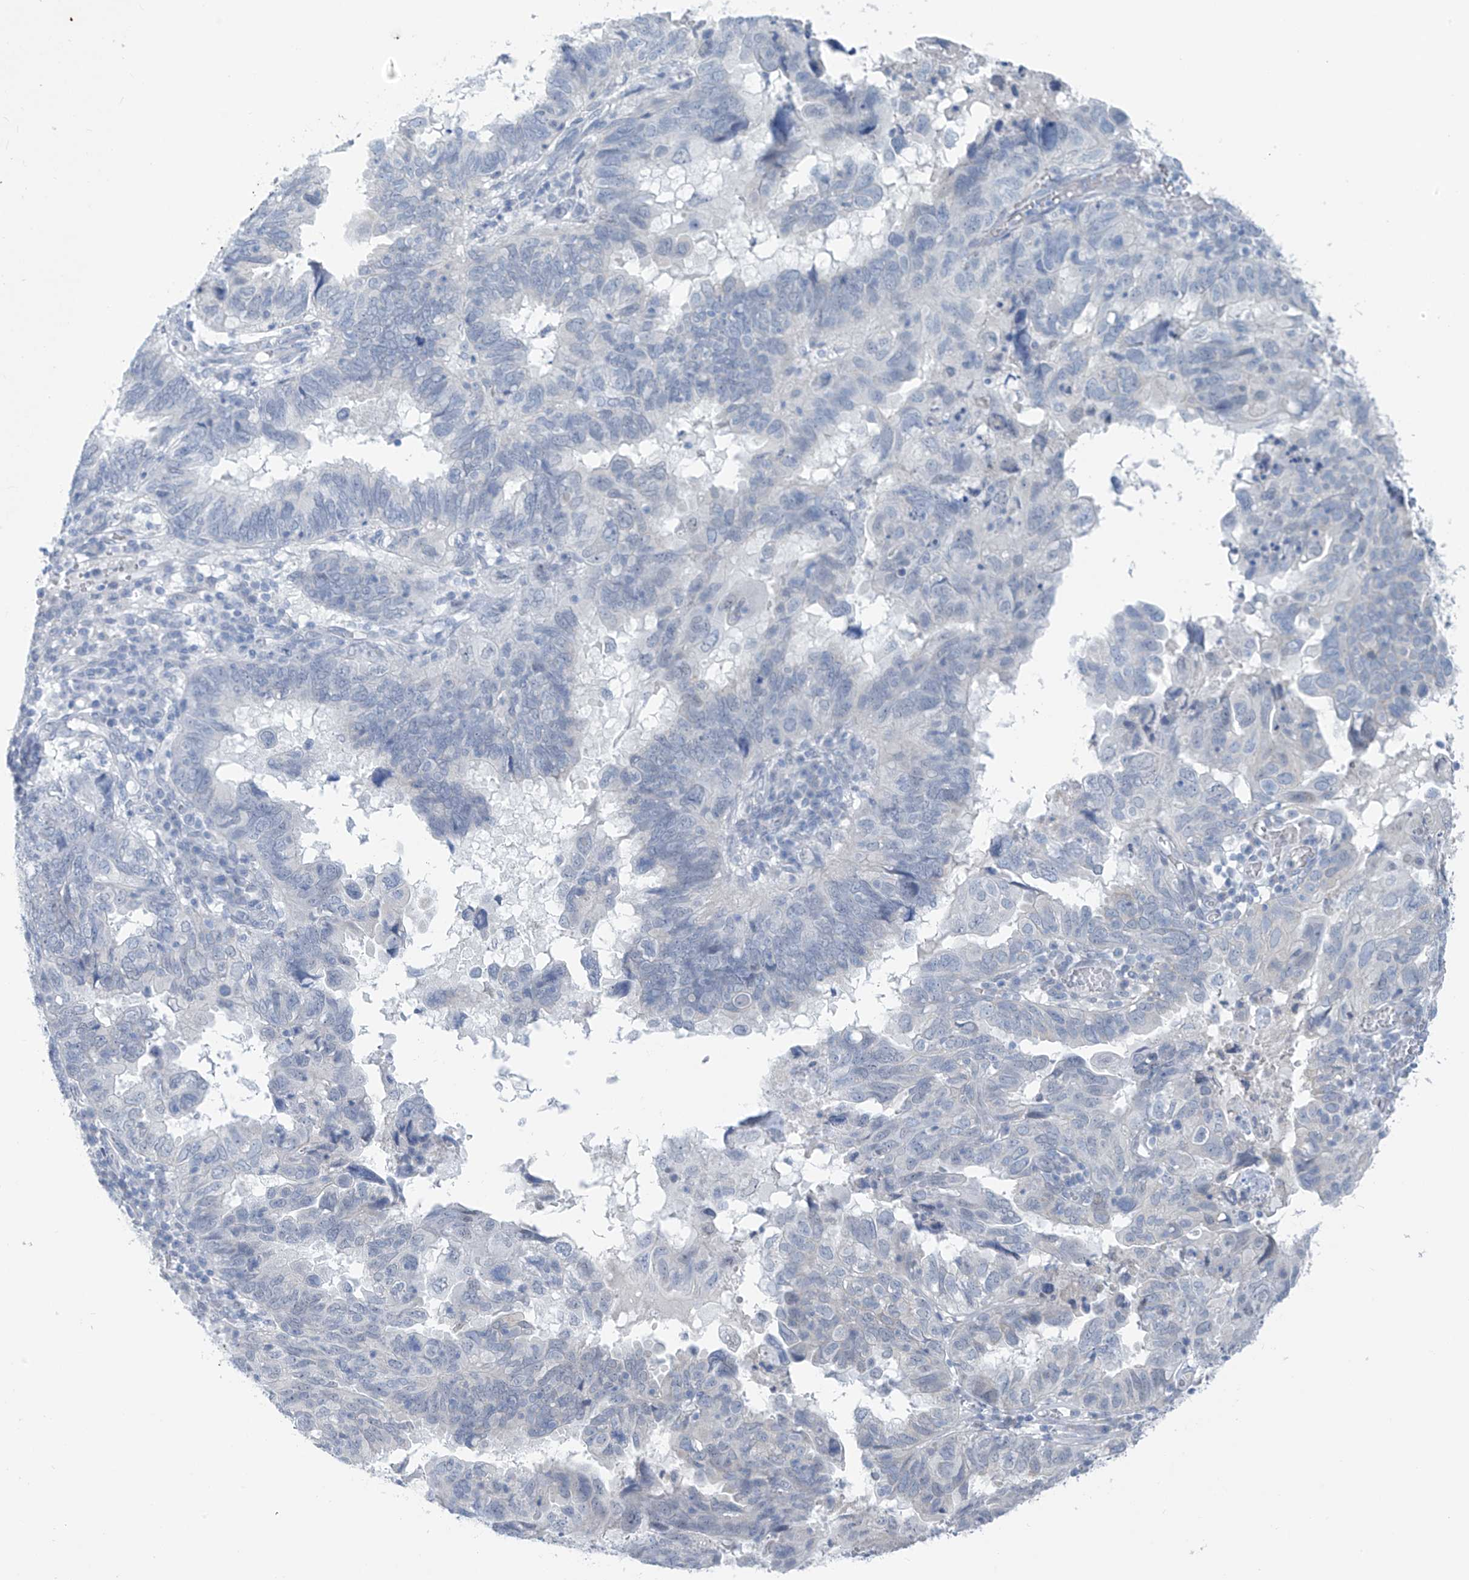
{"staining": {"intensity": "negative", "quantity": "none", "location": "none"}, "tissue": "endometrial cancer", "cell_type": "Tumor cells", "image_type": "cancer", "snomed": [{"axis": "morphology", "description": "Adenocarcinoma, NOS"}, {"axis": "topography", "description": "Uterus"}], "caption": "Immunohistochemistry (IHC) image of neoplastic tissue: human endometrial adenocarcinoma stained with DAB (3,3'-diaminobenzidine) reveals no significant protein staining in tumor cells. (DAB (3,3'-diaminobenzidine) immunohistochemistry (IHC) visualized using brightfield microscopy, high magnification).", "gene": "CYP4V2", "patient": {"sex": "female", "age": 77}}